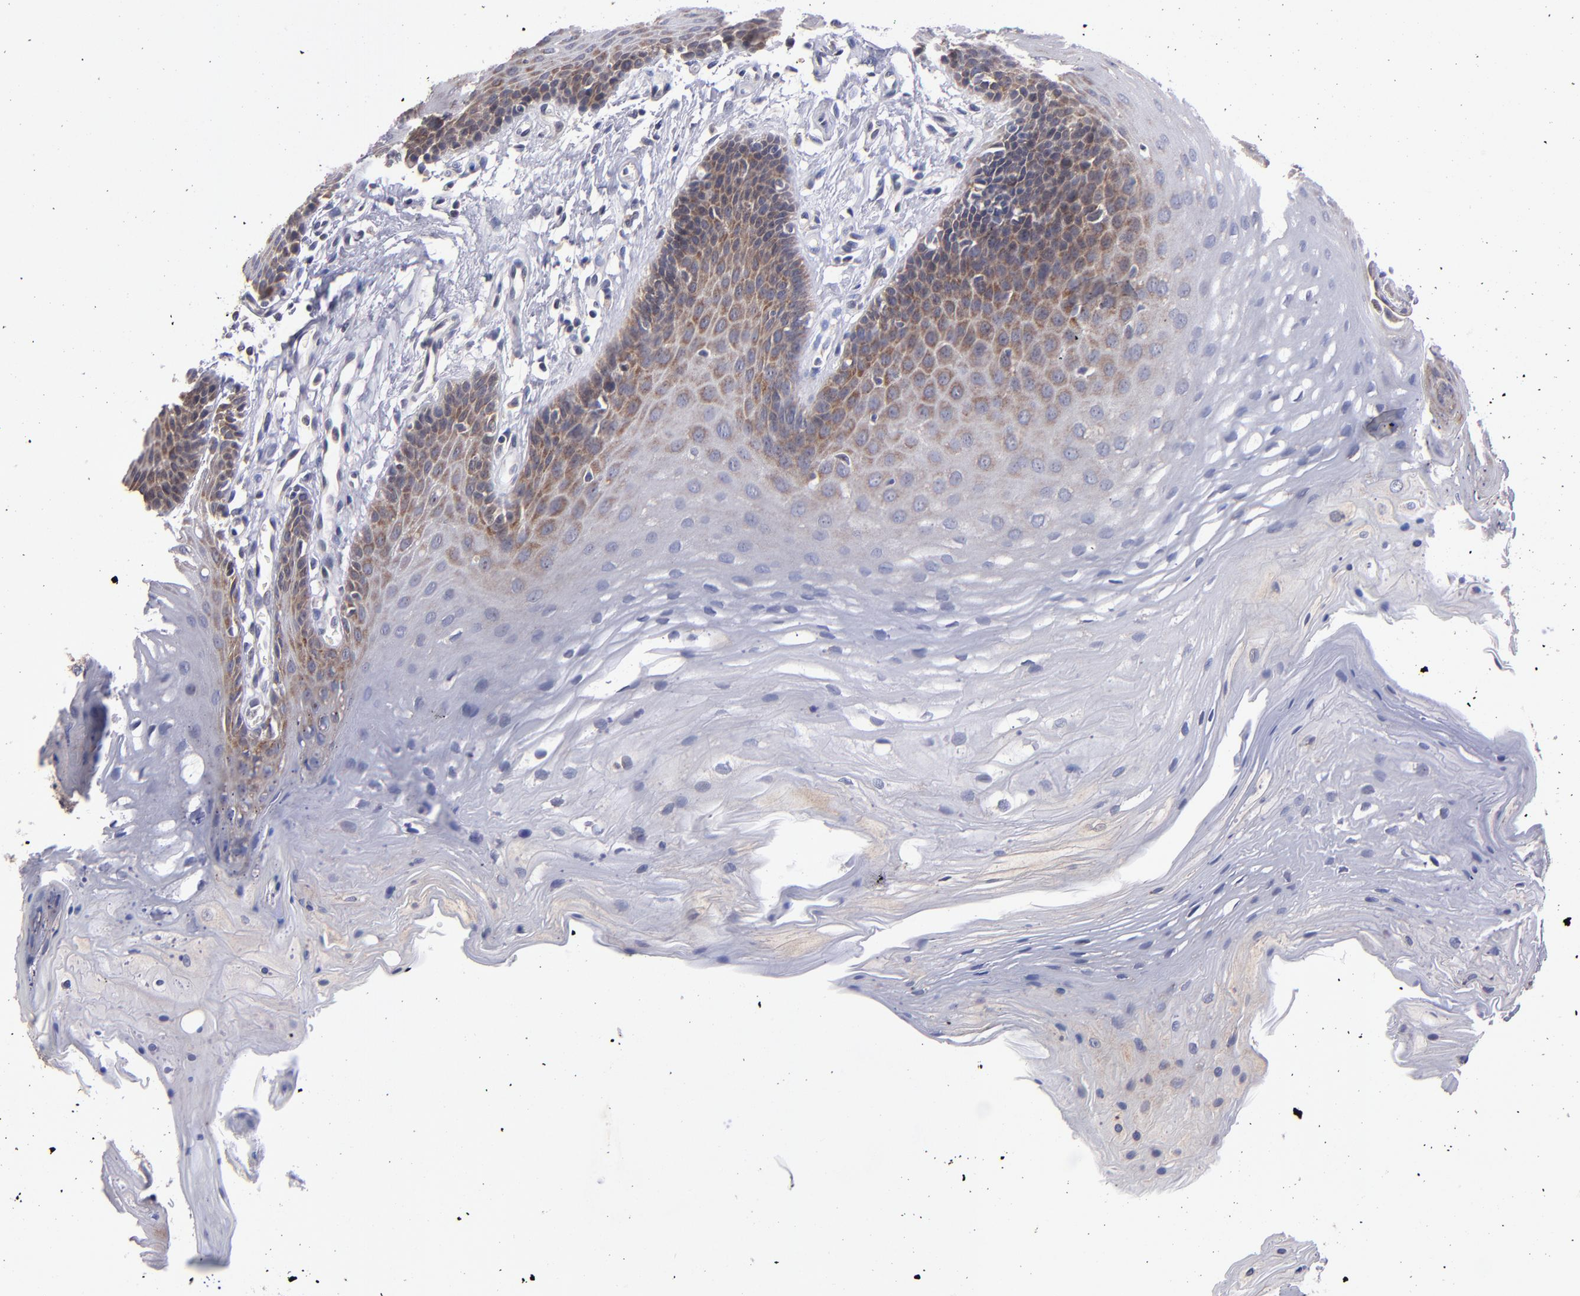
{"staining": {"intensity": "moderate", "quantity": "<25%", "location": "cytoplasmic/membranous"}, "tissue": "oral mucosa", "cell_type": "Squamous epithelial cells", "image_type": "normal", "snomed": [{"axis": "morphology", "description": "Normal tissue, NOS"}, {"axis": "topography", "description": "Oral tissue"}], "caption": "Moderate cytoplasmic/membranous protein staining is seen in about <25% of squamous epithelial cells in oral mucosa. Nuclei are stained in blue.", "gene": "EIF3L", "patient": {"sex": "male", "age": 62}}